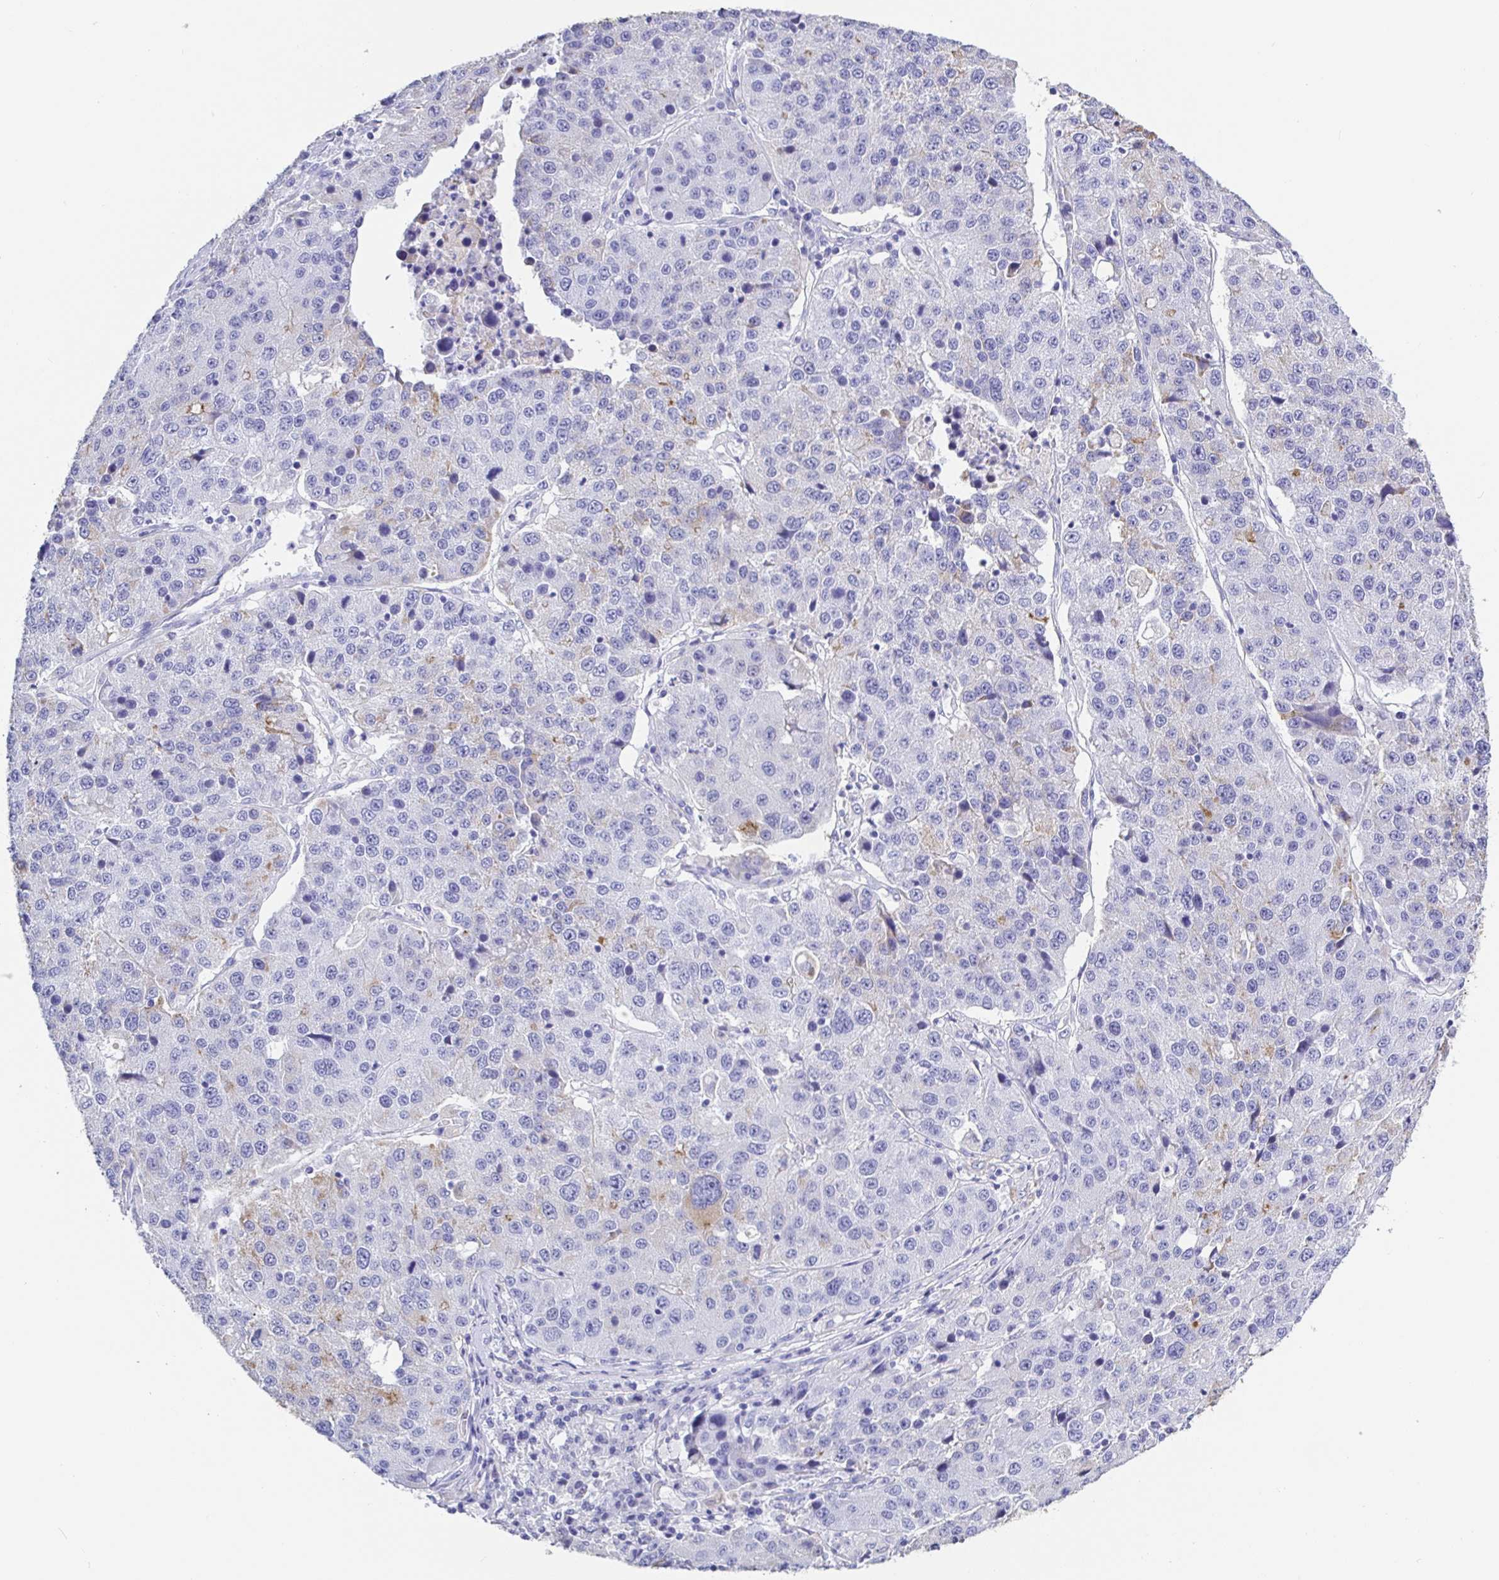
{"staining": {"intensity": "weak", "quantity": "<25%", "location": "cytoplasmic/membranous"}, "tissue": "stomach cancer", "cell_type": "Tumor cells", "image_type": "cancer", "snomed": [{"axis": "morphology", "description": "Adenocarcinoma, NOS"}, {"axis": "topography", "description": "Stomach"}], "caption": "The IHC micrograph has no significant positivity in tumor cells of adenocarcinoma (stomach) tissue. (DAB (3,3'-diaminobenzidine) immunohistochemistry (IHC) with hematoxylin counter stain).", "gene": "MAOA", "patient": {"sex": "male", "age": 71}}